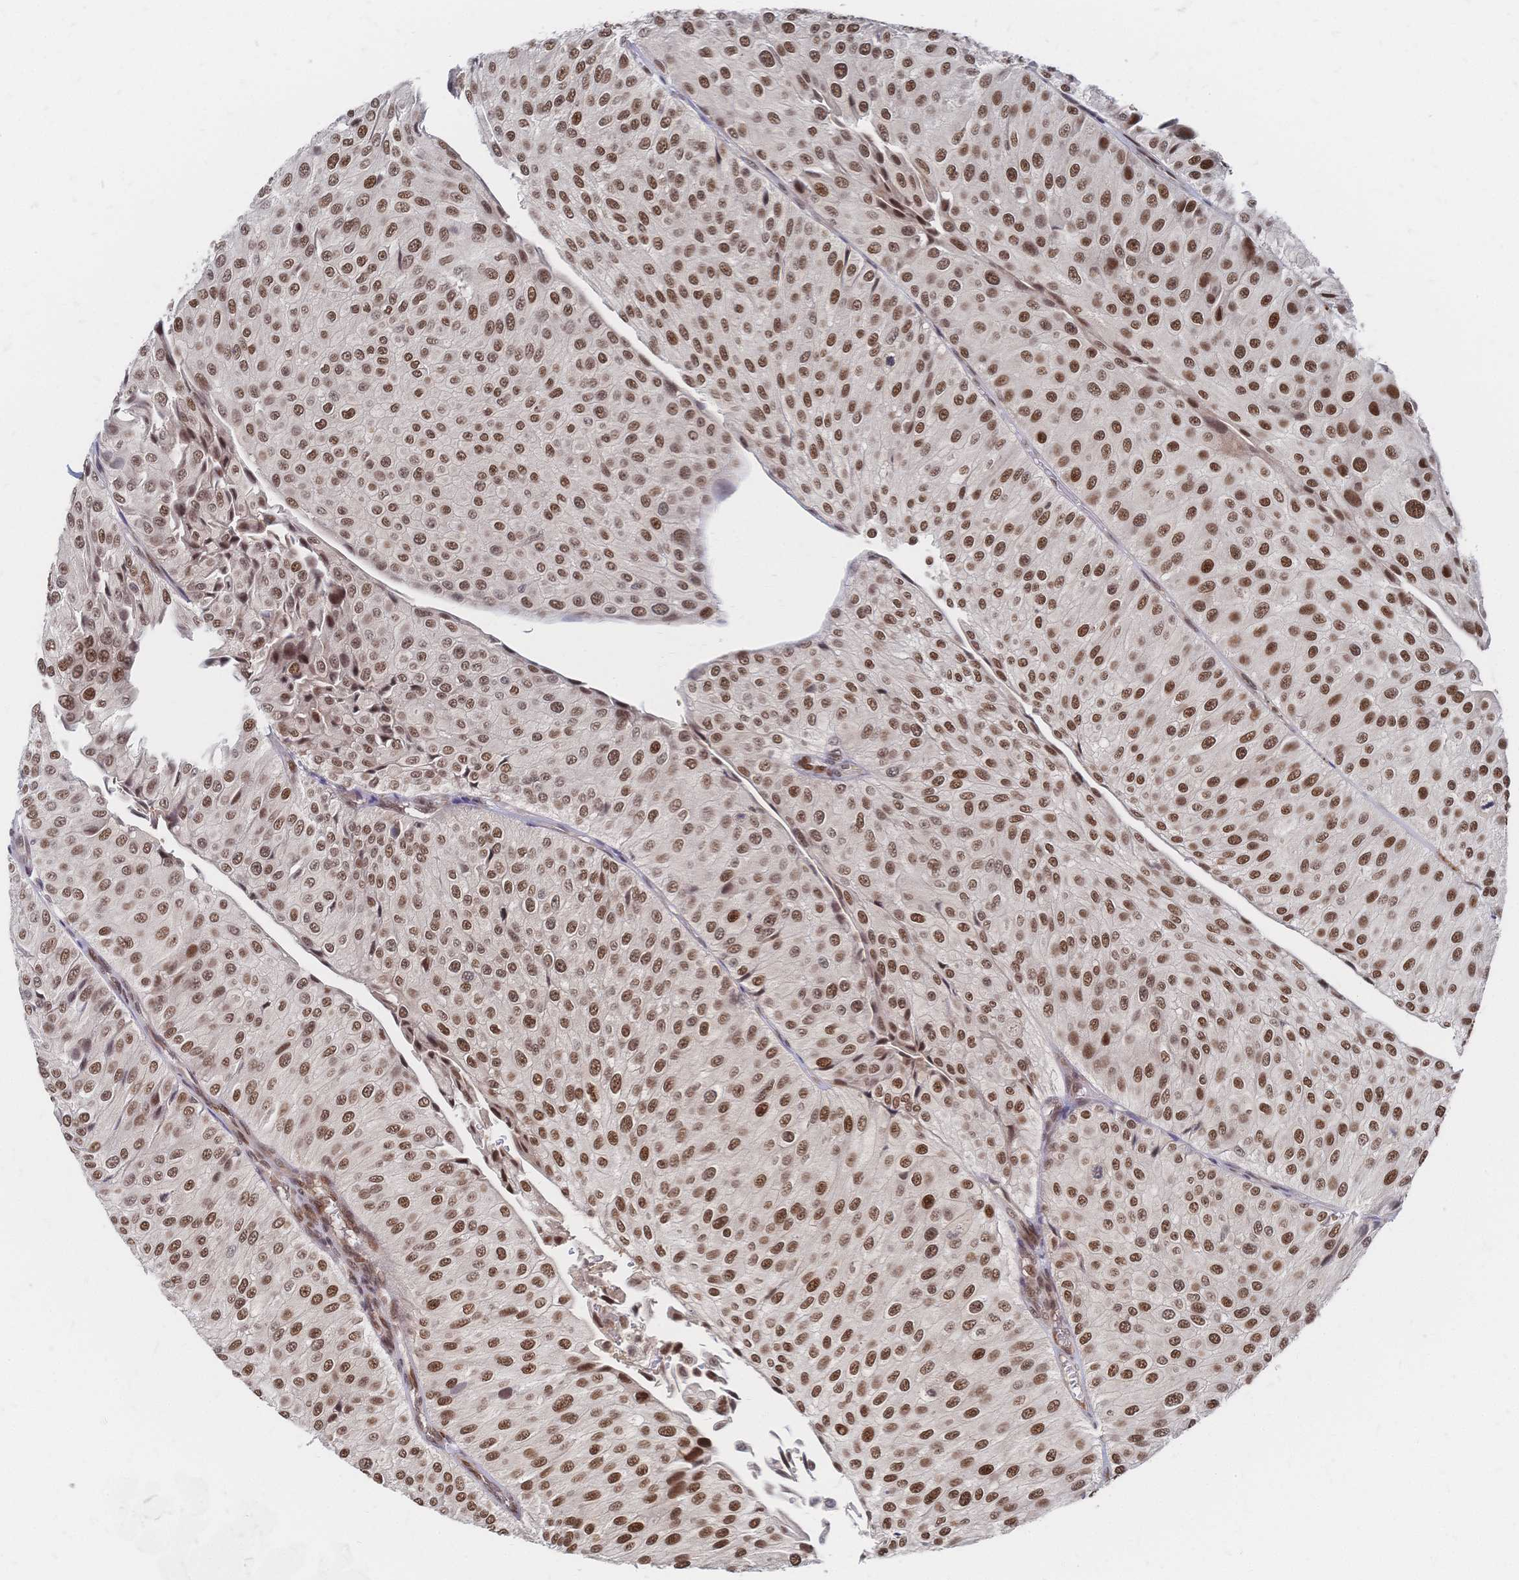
{"staining": {"intensity": "moderate", "quantity": ">75%", "location": "nuclear"}, "tissue": "urothelial cancer", "cell_type": "Tumor cells", "image_type": "cancer", "snomed": [{"axis": "morphology", "description": "Urothelial carcinoma, NOS"}, {"axis": "topography", "description": "Urinary bladder"}], "caption": "IHC image of urothelial cancer stained for a protein (brown), which demonstrates medium levels of moderate nuclear positivity in about >75% of tumor cells.", "gene": "NELFA", "patient": {"sex": "male", "age": 67}}